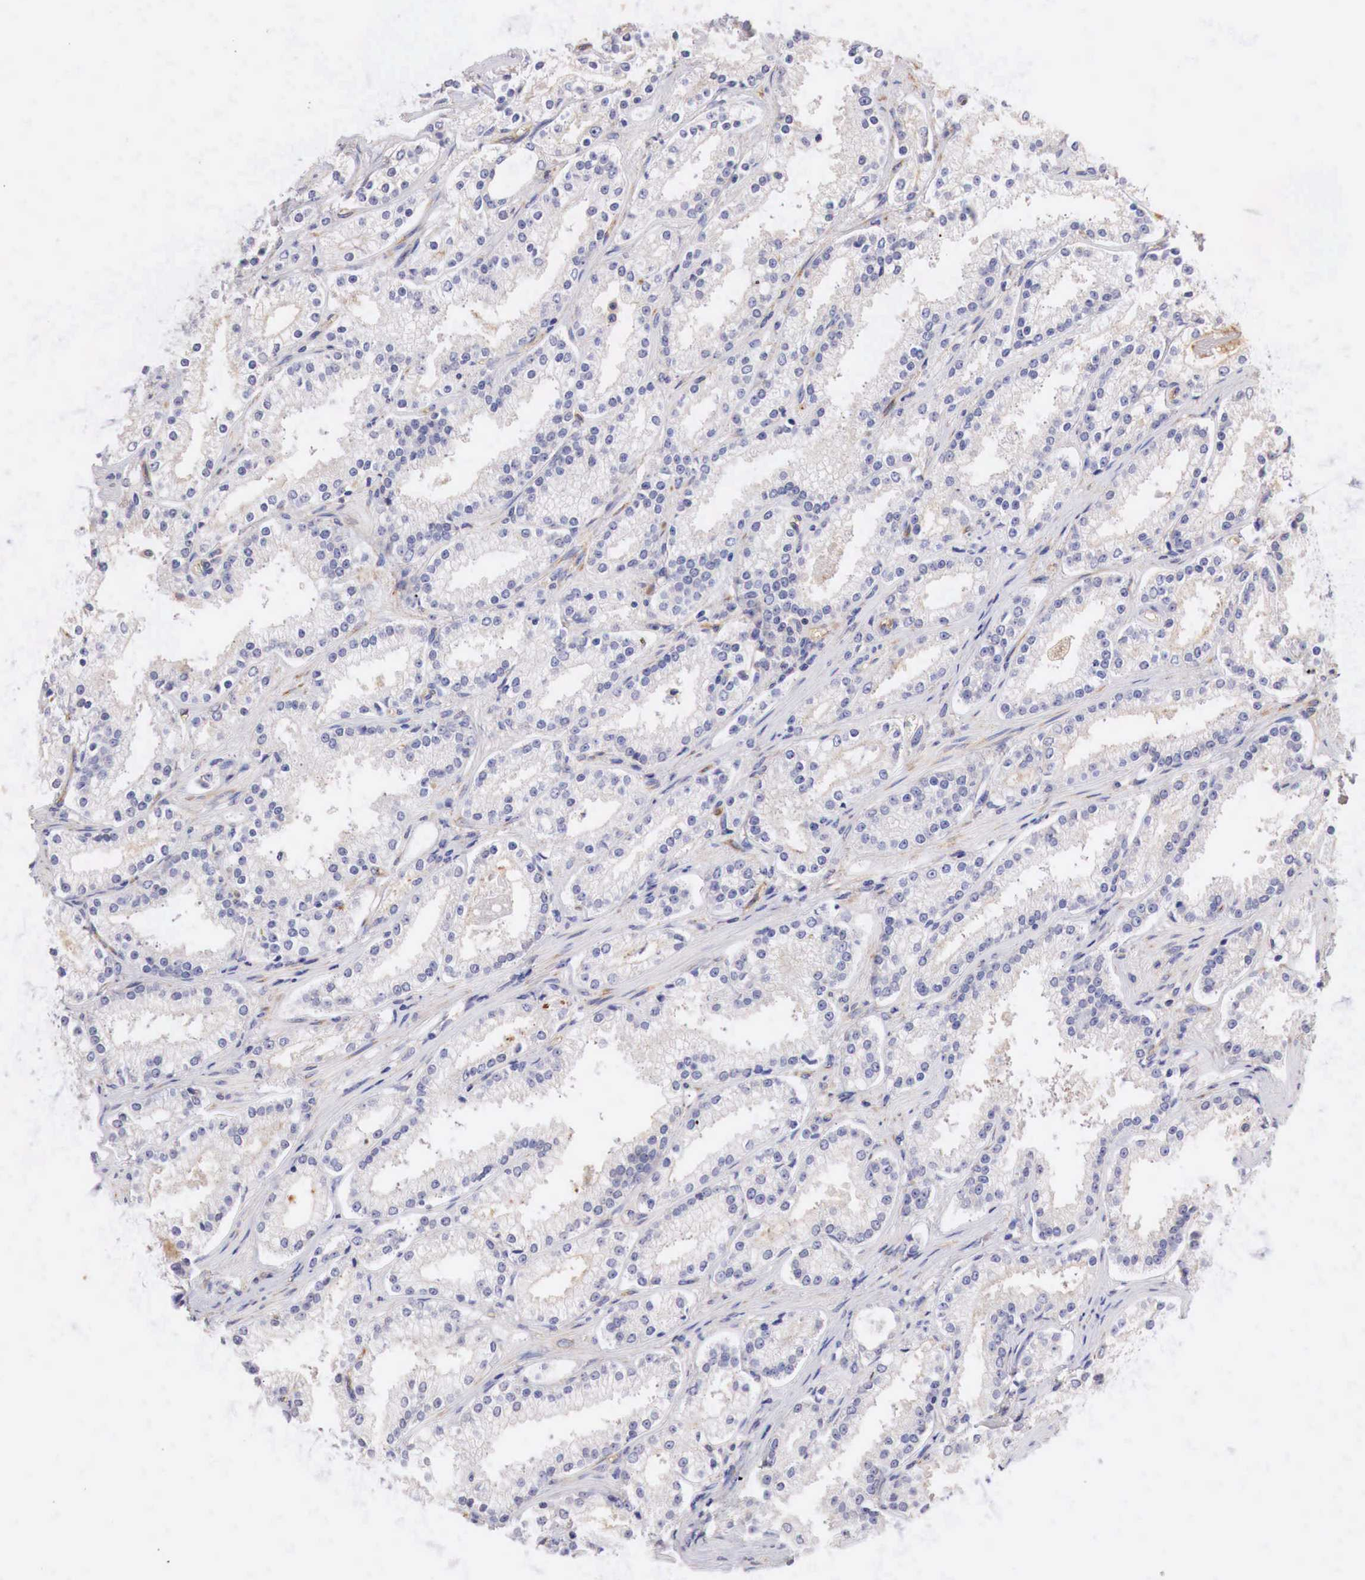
{"staining": {"intensity": "weak", "quantity": "<25%", "location": "cytoplasmic/membranous"}, "tissue": "prostate cancer", "cell_type": "Tumor cells", "image_type": "cancer", "snomed": [{"axis": "morphology", "description": "Adenocarcinoma, Medium grade"}, {"axis": "topography", "description": "Prostate"}], "caption": "Tumor cells show no significant positivity in prostate medium-grade adenocarcinoma. (Brightfield microscopy of DAB (3,3'-diaminobenzidine) IHC at high magnification).", "gene": "RDX", "patient": {"sex": "male", "age": 73}}